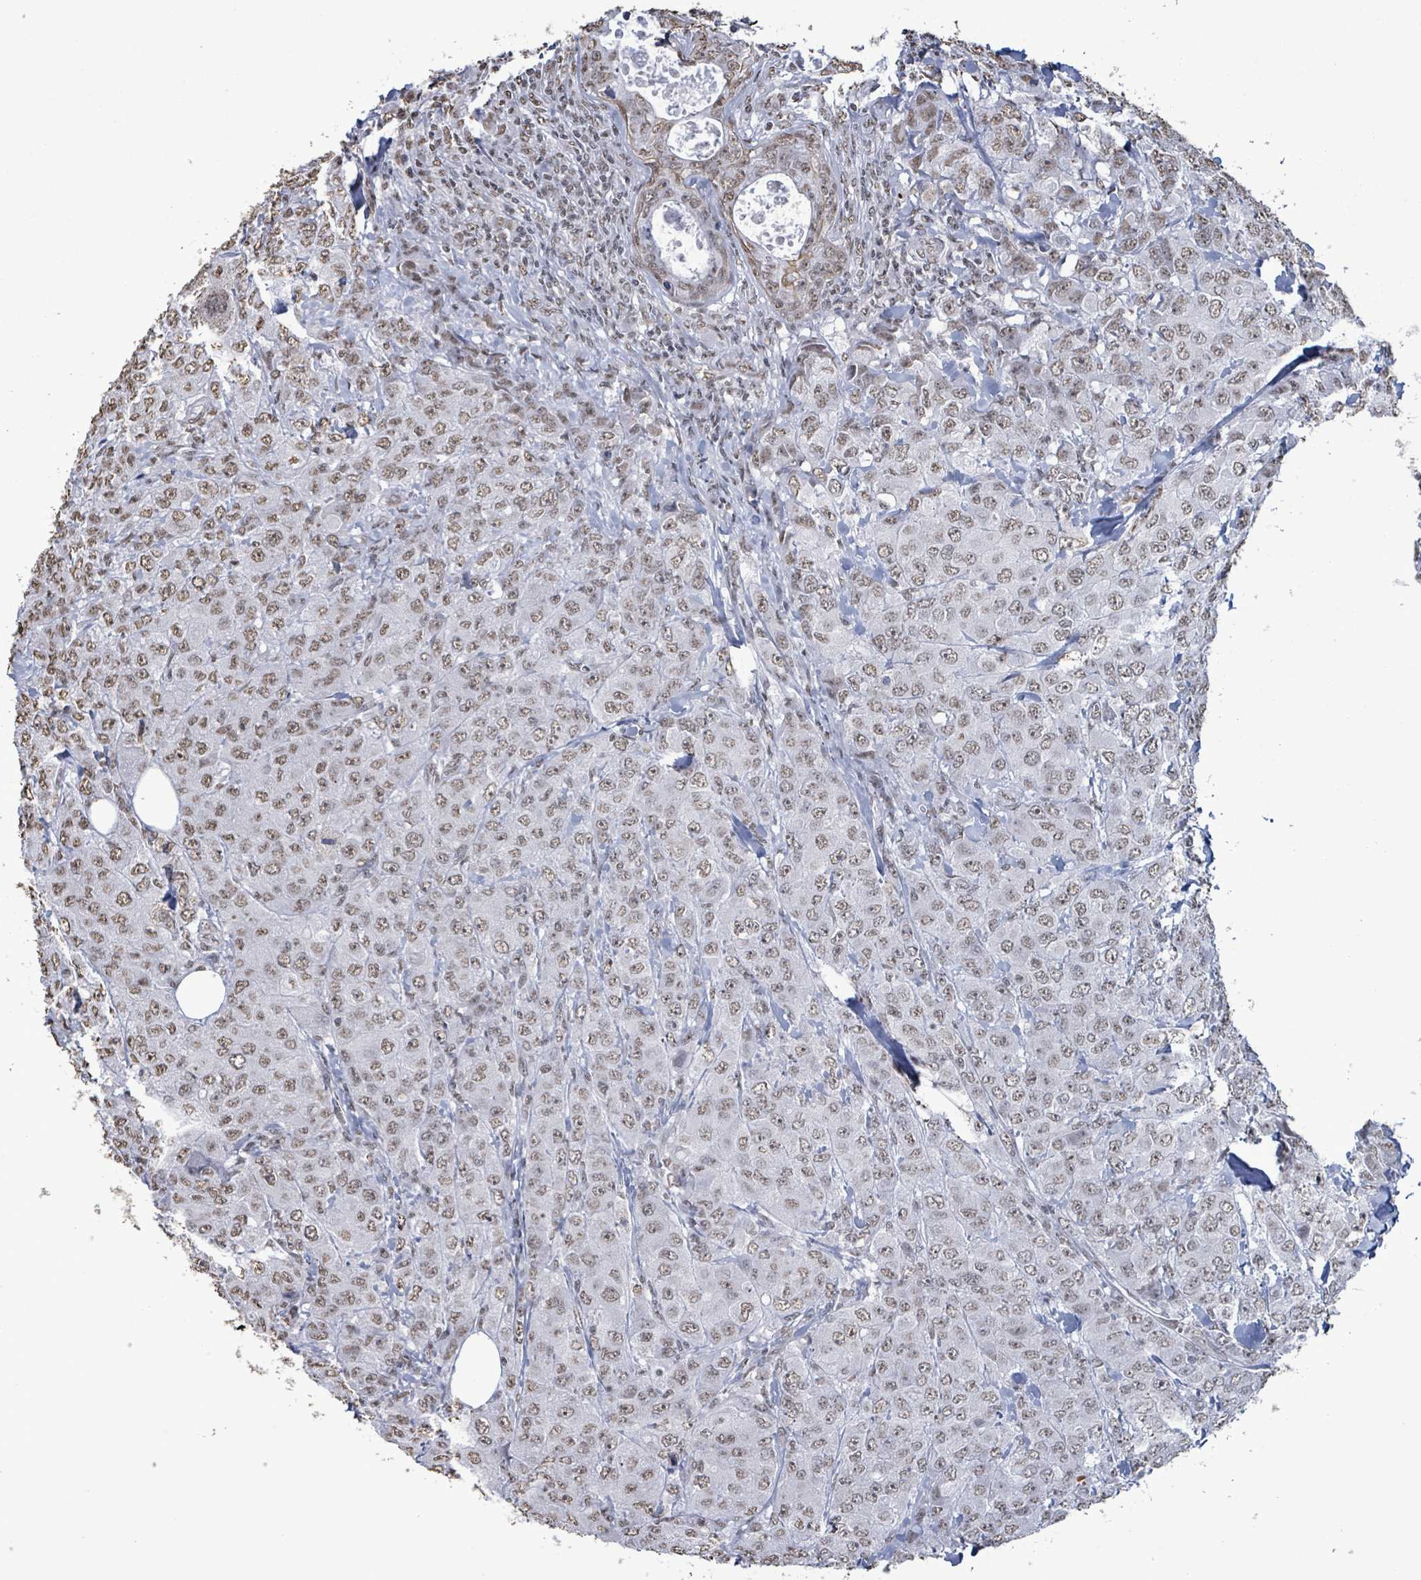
{"staining": {"intensity": "weak", "quantity": ">75%", "location": "nuclear"}, "tissue": "breast cancer", "cell_type": "Tumor cells", "image_type": "cancer", "snomed": [{"axis": "morphology", "description": "Duct carcinoma"}, {"axis": "topography", "description": "Breast"}], "caption": "Intraductal carcinoma (breast) was stained to show a protein in brown. There is low levels of weak nuclear positivity in about >75% of tumor cells.", "gene": "SAMD14", "patient": {"sex": "female", "age": 43}}